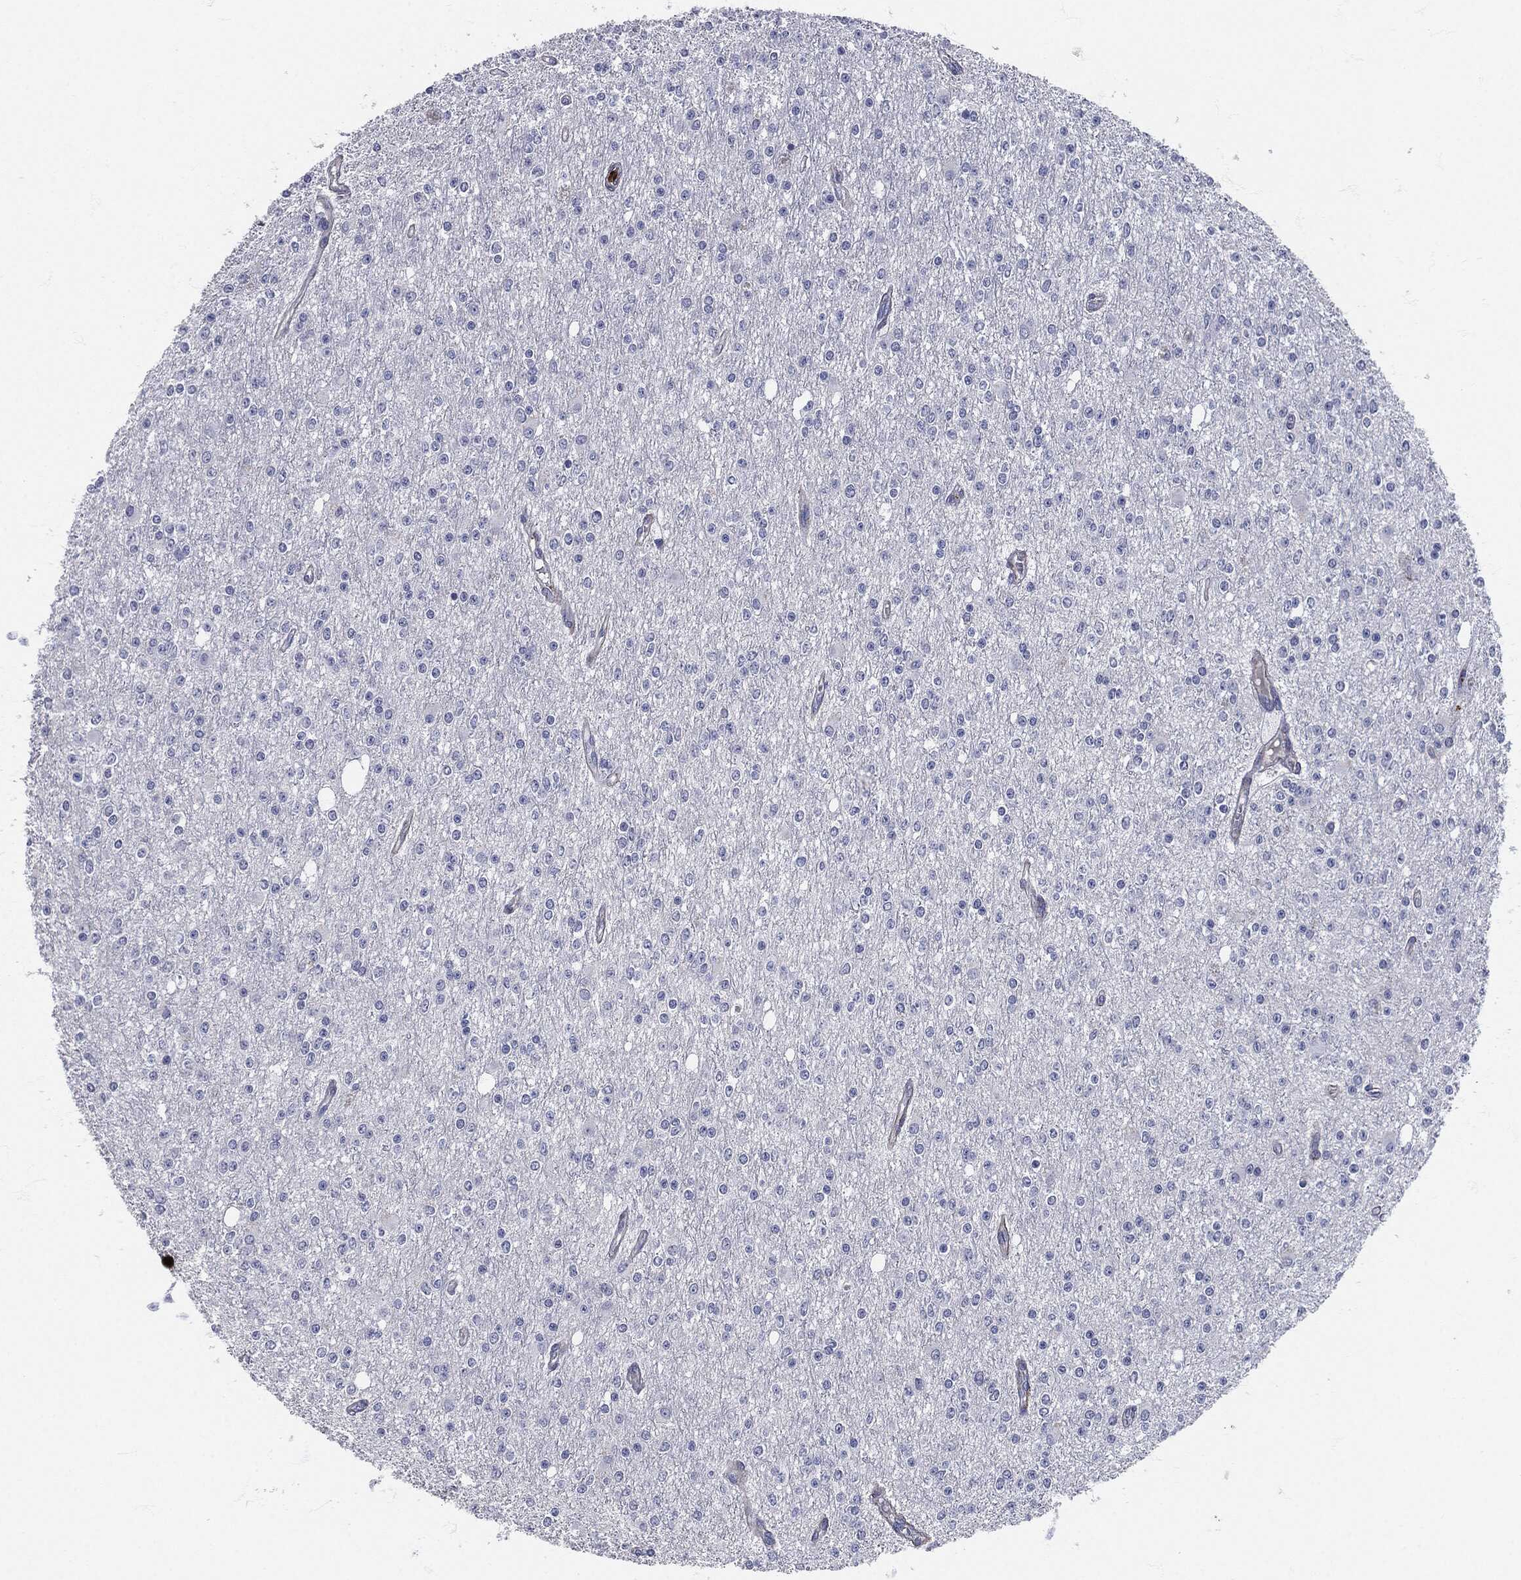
{"staining": {"intensity": "negative", "quantity": "none", "location": "none"}, "tissue": "glioma", "cell_type": "Tumor cells", "image_type": "cancer", "snomed": [{"axis": "morphology", "description": "Glioma, malignant, Low grade"}, {"axis": "topography", "description": "Brain"}], "caption": "Tumor cells show no significant staining in glioma.", "gene": "MPO", "patient": {"sex": "female", "age": 45}}